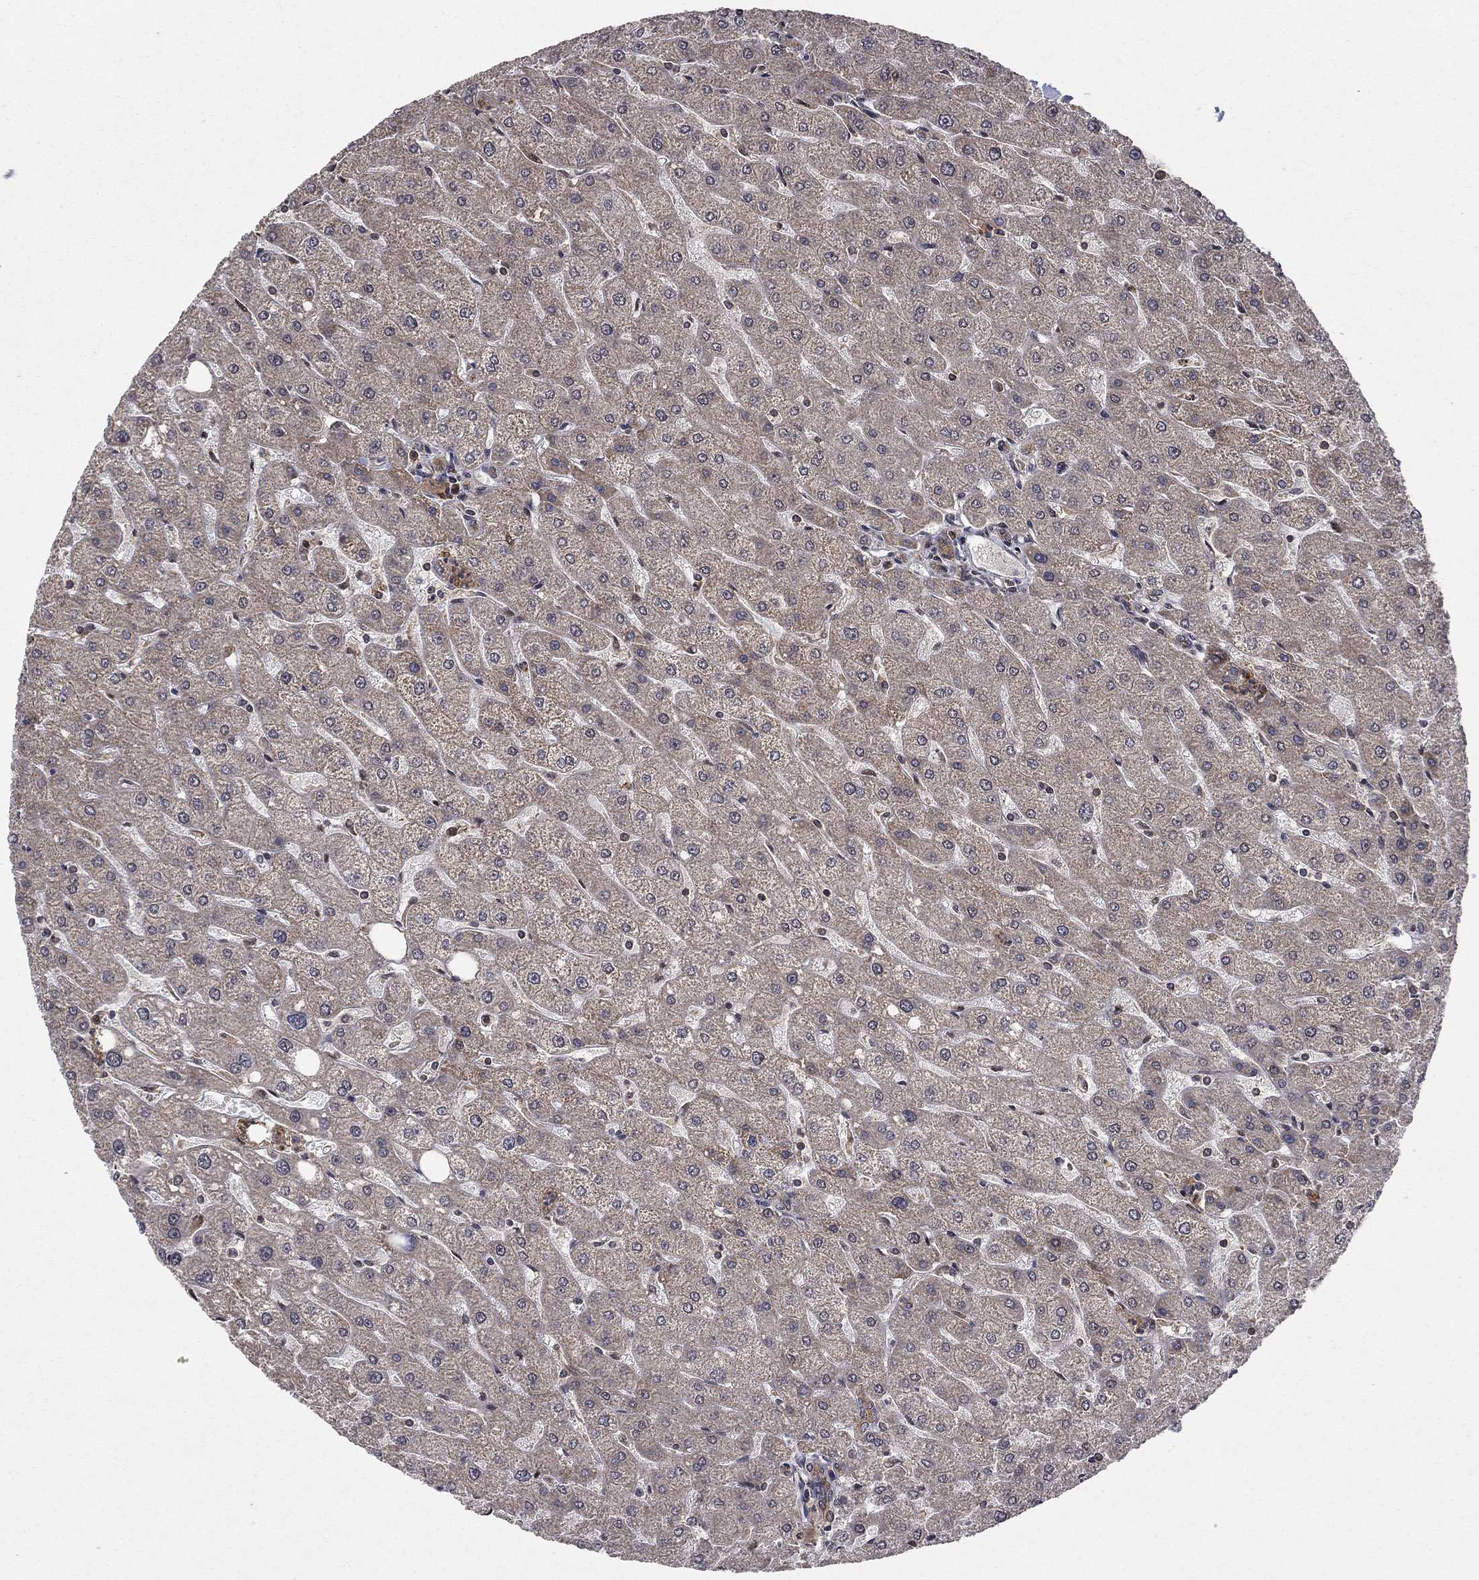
{"staining": {"intensity": "moderate", "quantity": ">75%", "location": "cytoplasmic/membranous"}, "tissue": "liver", "cell_type": "Cholangiocytes", "image_type": "normal", "snomed": [{"axis": "morphology", "description": "Normal tissue, NOS"}, {"axis": "topography", "description": "Liver"}], "caption": "Immunohistochemical staining of benign human liver shows moderate cytoplasmic/membranous protein positivity in approximately >75% of cholangiocytes. Nuclei are stained in blue.", "gene": "CCDC66", "patient": {"sex": "male", "age": 67}}